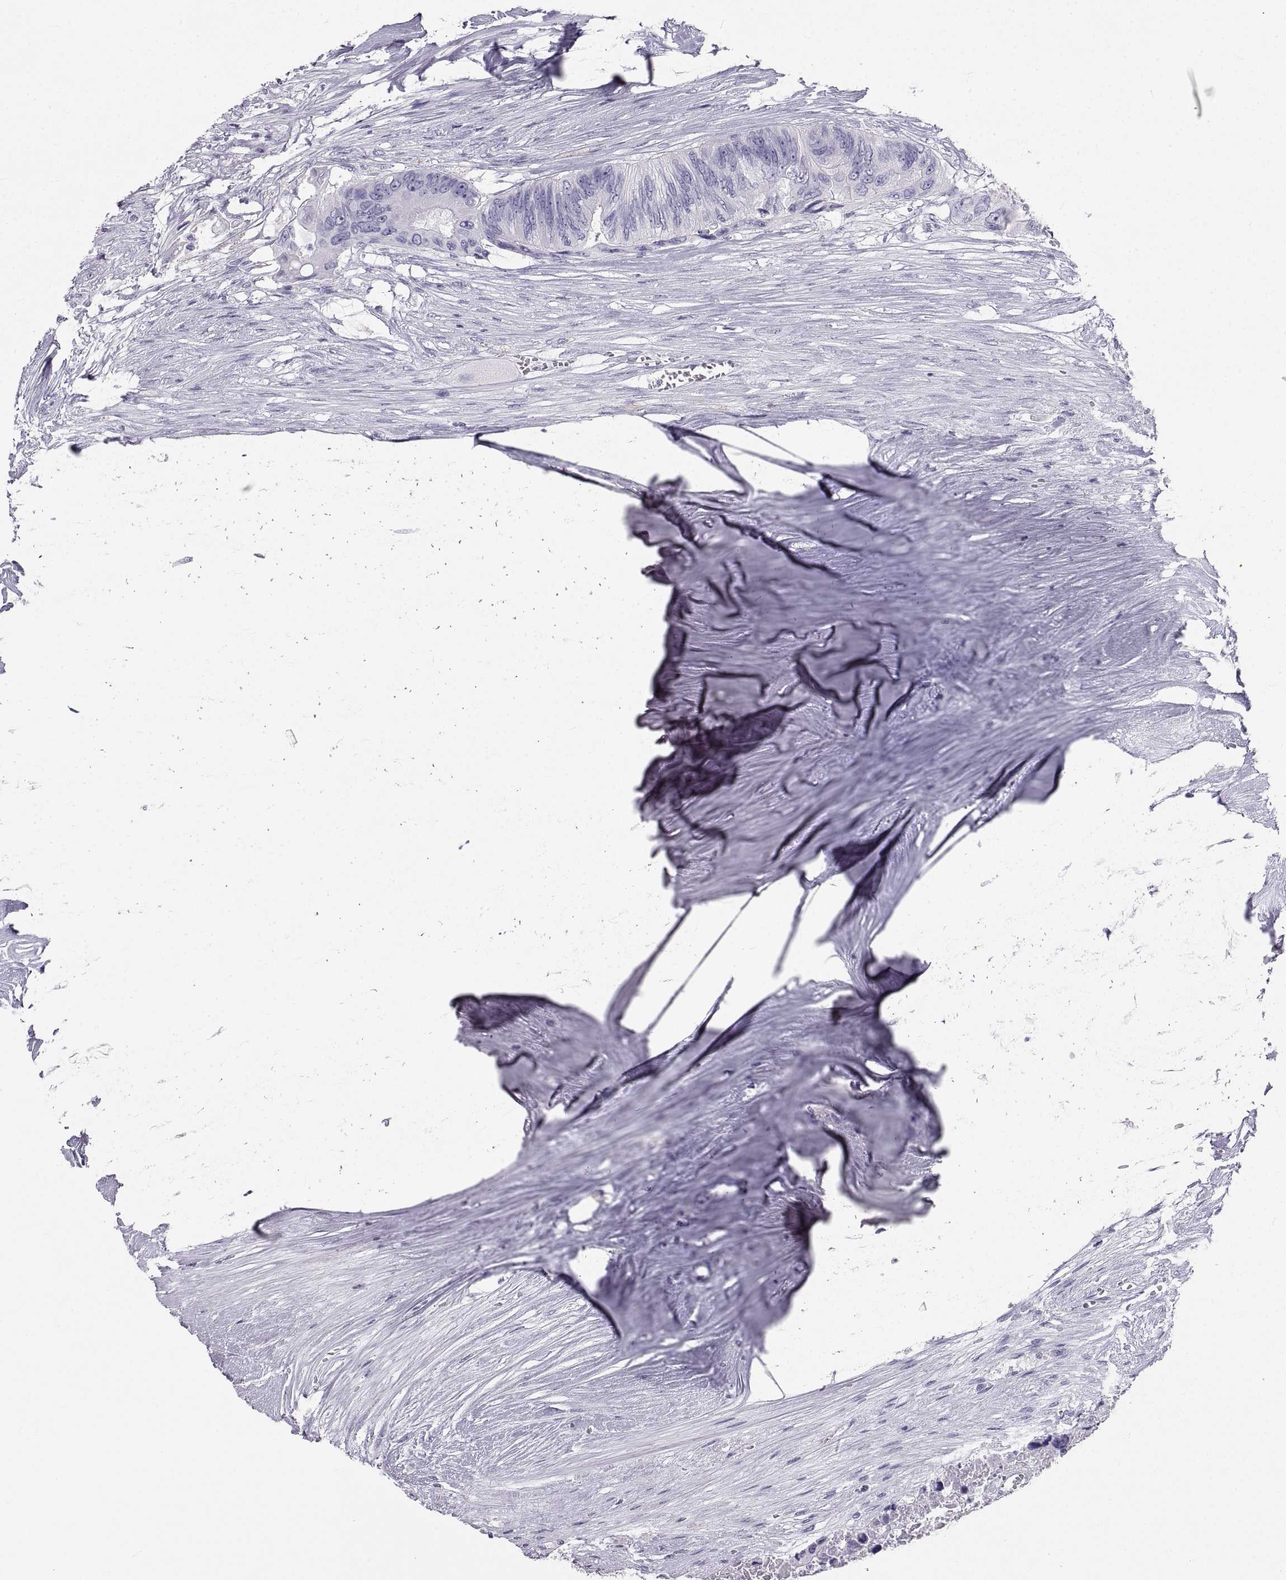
{"staining": {"intensity": "negative", "quantity": "none", "location": "none"}, "tissue": "colorectal cancer", "cell_type": "Tumor cells", "image_type": "cancer", "snomed": [{"axis": "morphology", "description": "Adenocarcinoma, NOS"}, {"axis": "topography", "description": "Colon"}], "caption": "Colorectal adenocarcinoma was stained to show a protein in brown. There is no significant expression in tumor cells. (Immunohistochemistry (ihc), brightfield microscopy, high magnification).", "gene": "RLBP1", "patient": {"sex": "female", "age": 48}}